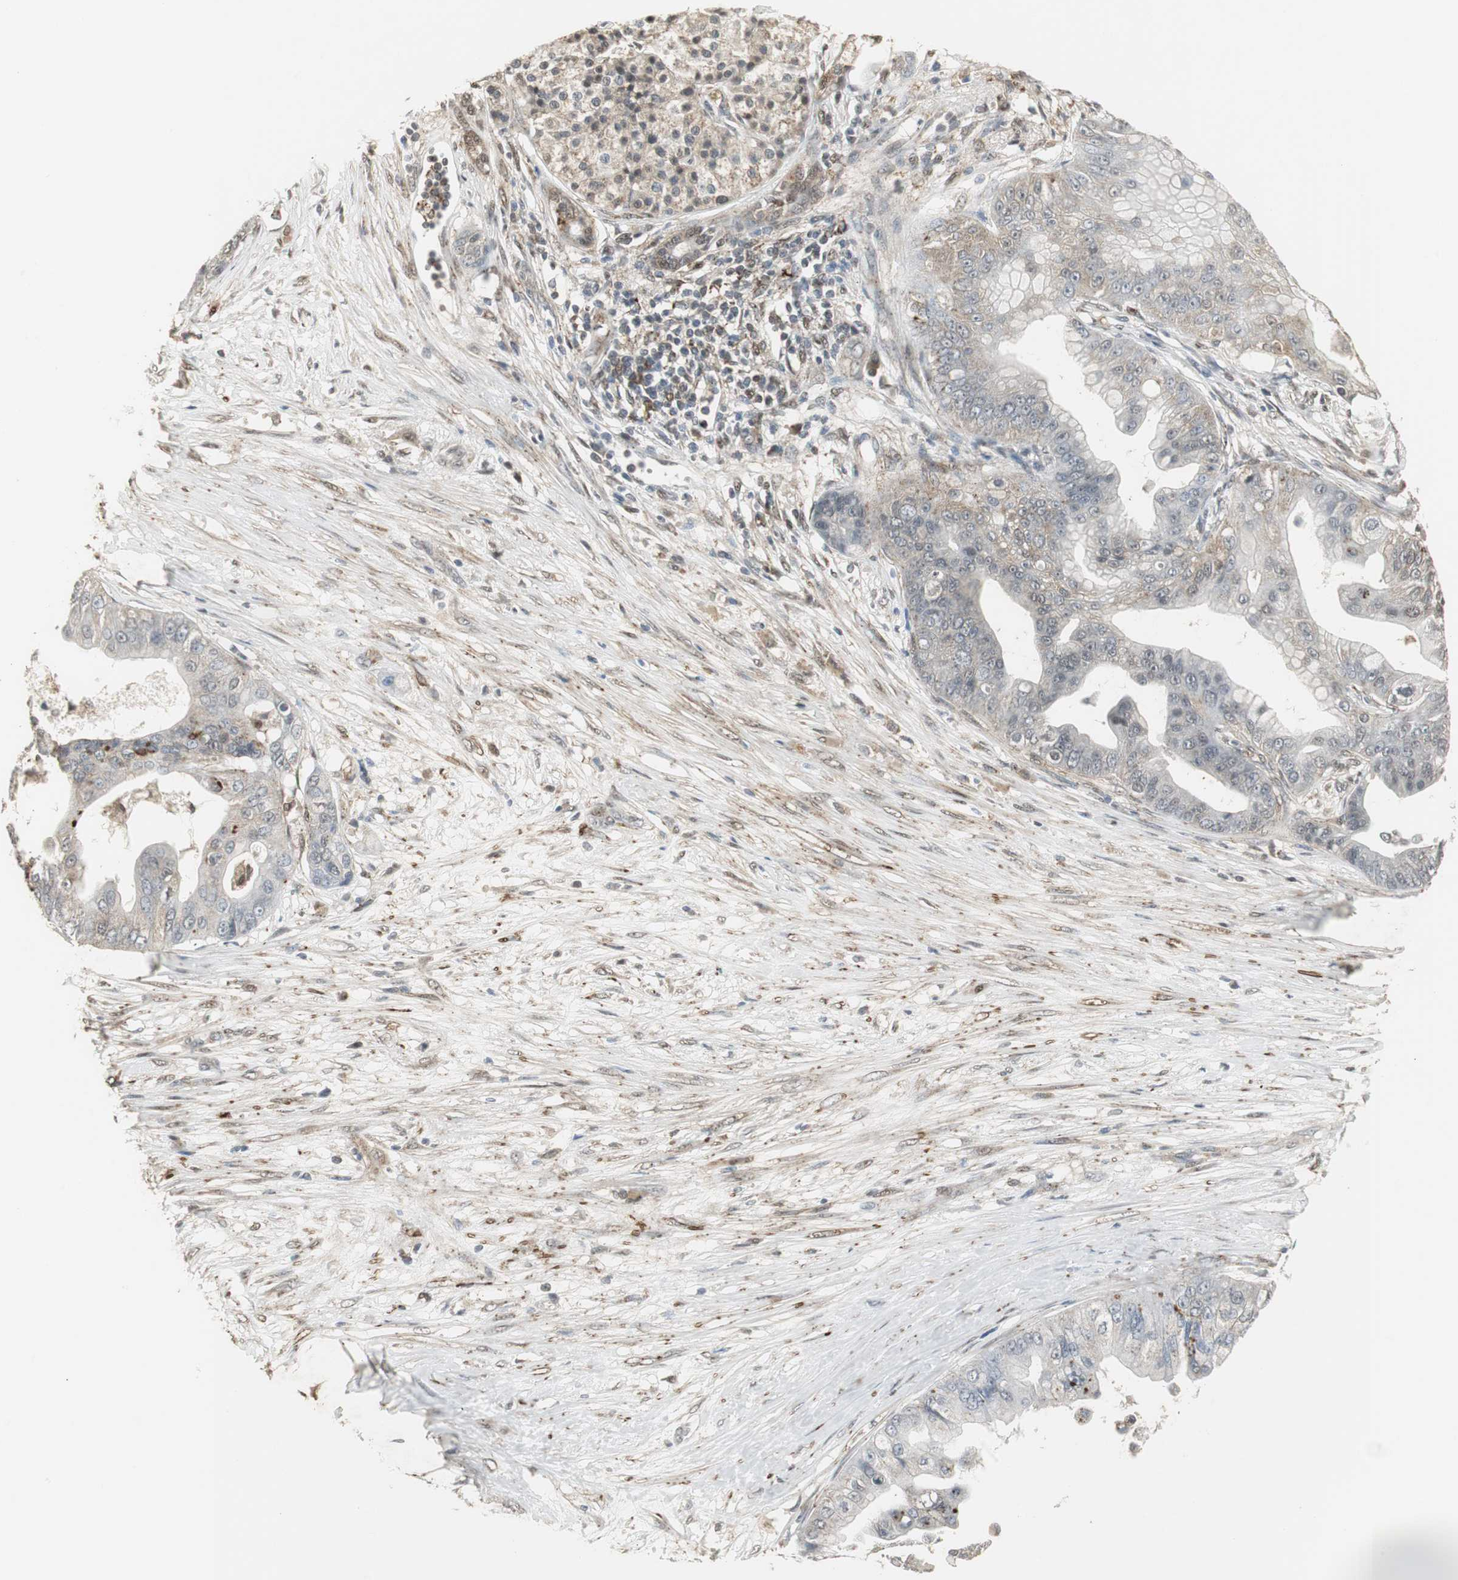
{"staining": {"intensity": "moderate", "quantity": "<25%", "location": "cytoplasmic/membranous"}, "tissue": "pancreatic cancer", "cell_type": "Tumor cells", "image_type": "cancer", "snomed": [{"axis": "morphology", "description": "Adenocarcinoma, NOS"}, {"axis": "topography", "description": "Pancreas"}], "caption": "Pancreatic cancer (adenocarcinoma) was stained to show a protein in brown. There is low levels of moderate cytoplasmic/membranous staining in about <25% of tumor cells.", "gene": "PLIN3", "patient": {"sex": "female", "age": 75}}